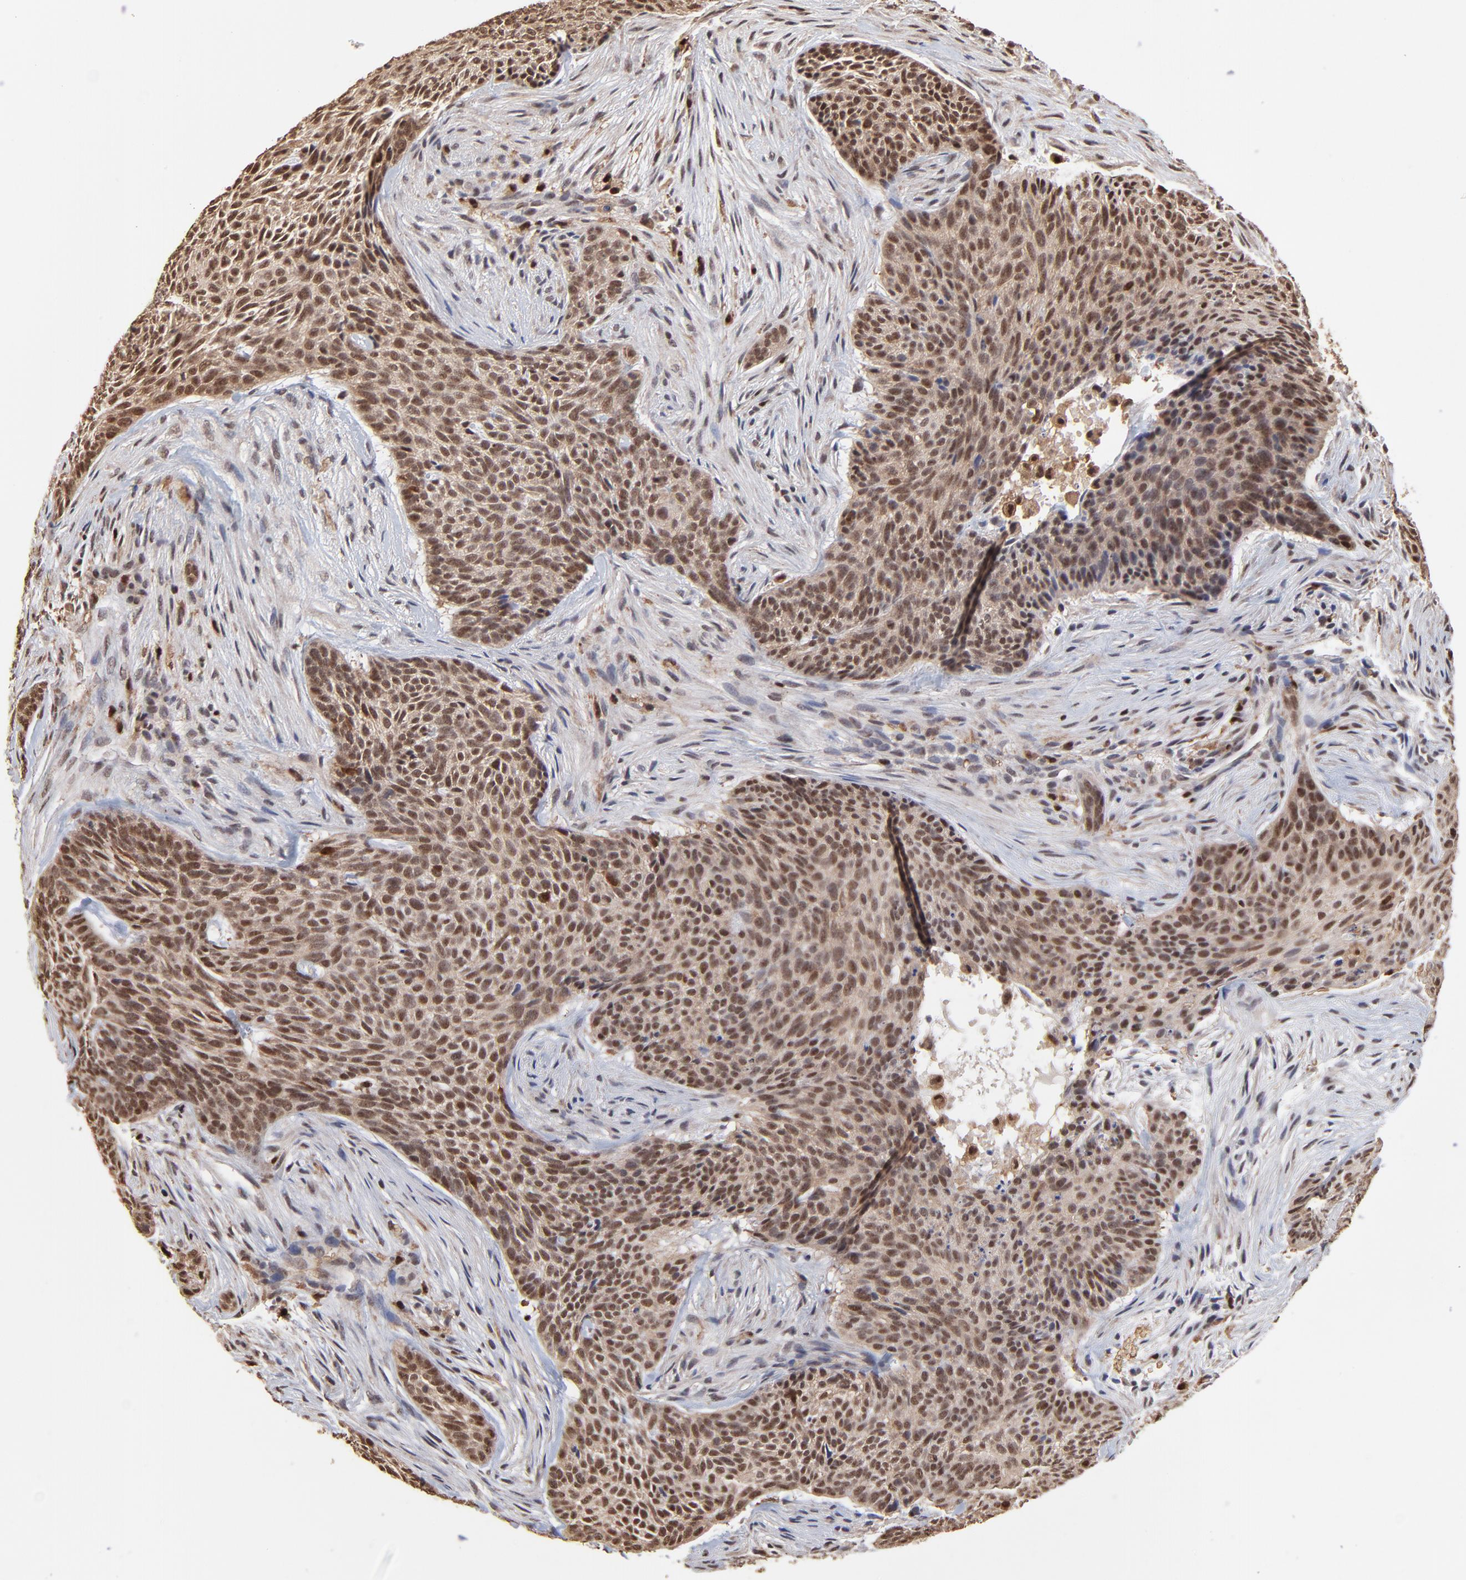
{"staining": {"intensity": "moderate", "quantity": ">75%", "location": "cytoplasmic/membranous,nuclear"}, "tissue": "skin cancer", "cell_type": "Tumor cells", "image_type": "cancer", "snomed": [{"axis": "morphology", "description": "Basal cell carcinoma"}, {"axis": "topography", "description": "Skin"}], "caption": "Brown immunohistochemical staining in skin cancer (basal cell carcinoma) displays moderate cytoplasmic/membranous and nuclear staining in about >75% of tumor cells. (DAB (3,3'-diaminobenzidine) = brown stain, brightfield microscopy at high magnification).", "gene": "CASP1", "patient": {"sex": "male", "age": 91}}